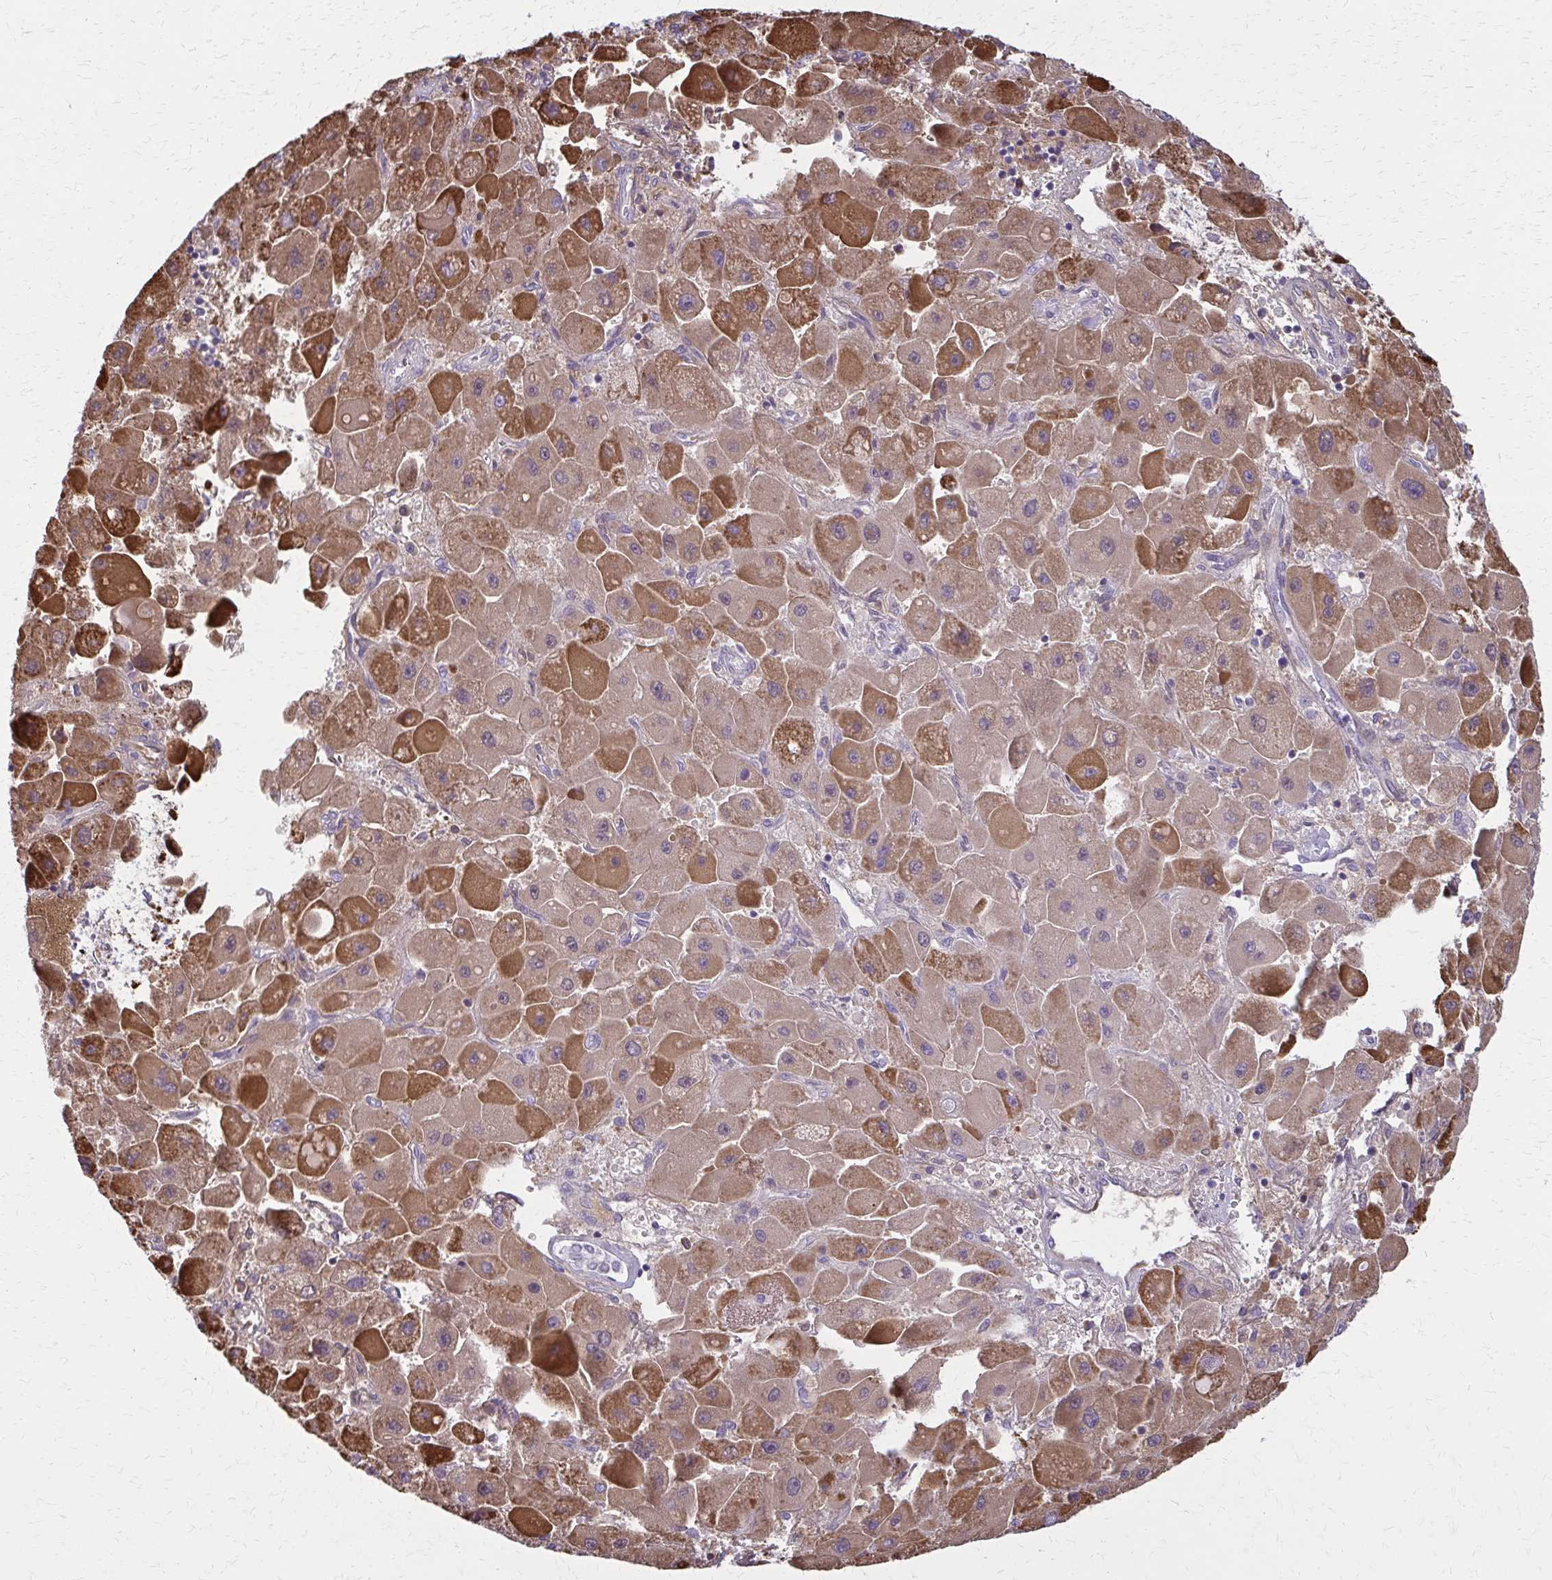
{"staining": {"intensity": "strong", "quantity": ">75%", "location": "cytoplasmic/membranous"}, "tissue": "liver cancer", "cell_type": "Tumor cells", "image_type": "cancer", "snomed": [{"axis": "morphology", "description": "Carcinoma, Hepatocellular, NOS"}, {"axis": "topography", "description": "Liver"}], "caption": "Immunohistochemistry image of human liver cancer (hepatocellular carcinoma) stained for a protein (brown), which reveals high levels of strong cytoplasmic/membranous positivity in about >75% of tumor cells.", "gene": "TVP23A", "patient": {"sex": "male", "age": 24}}